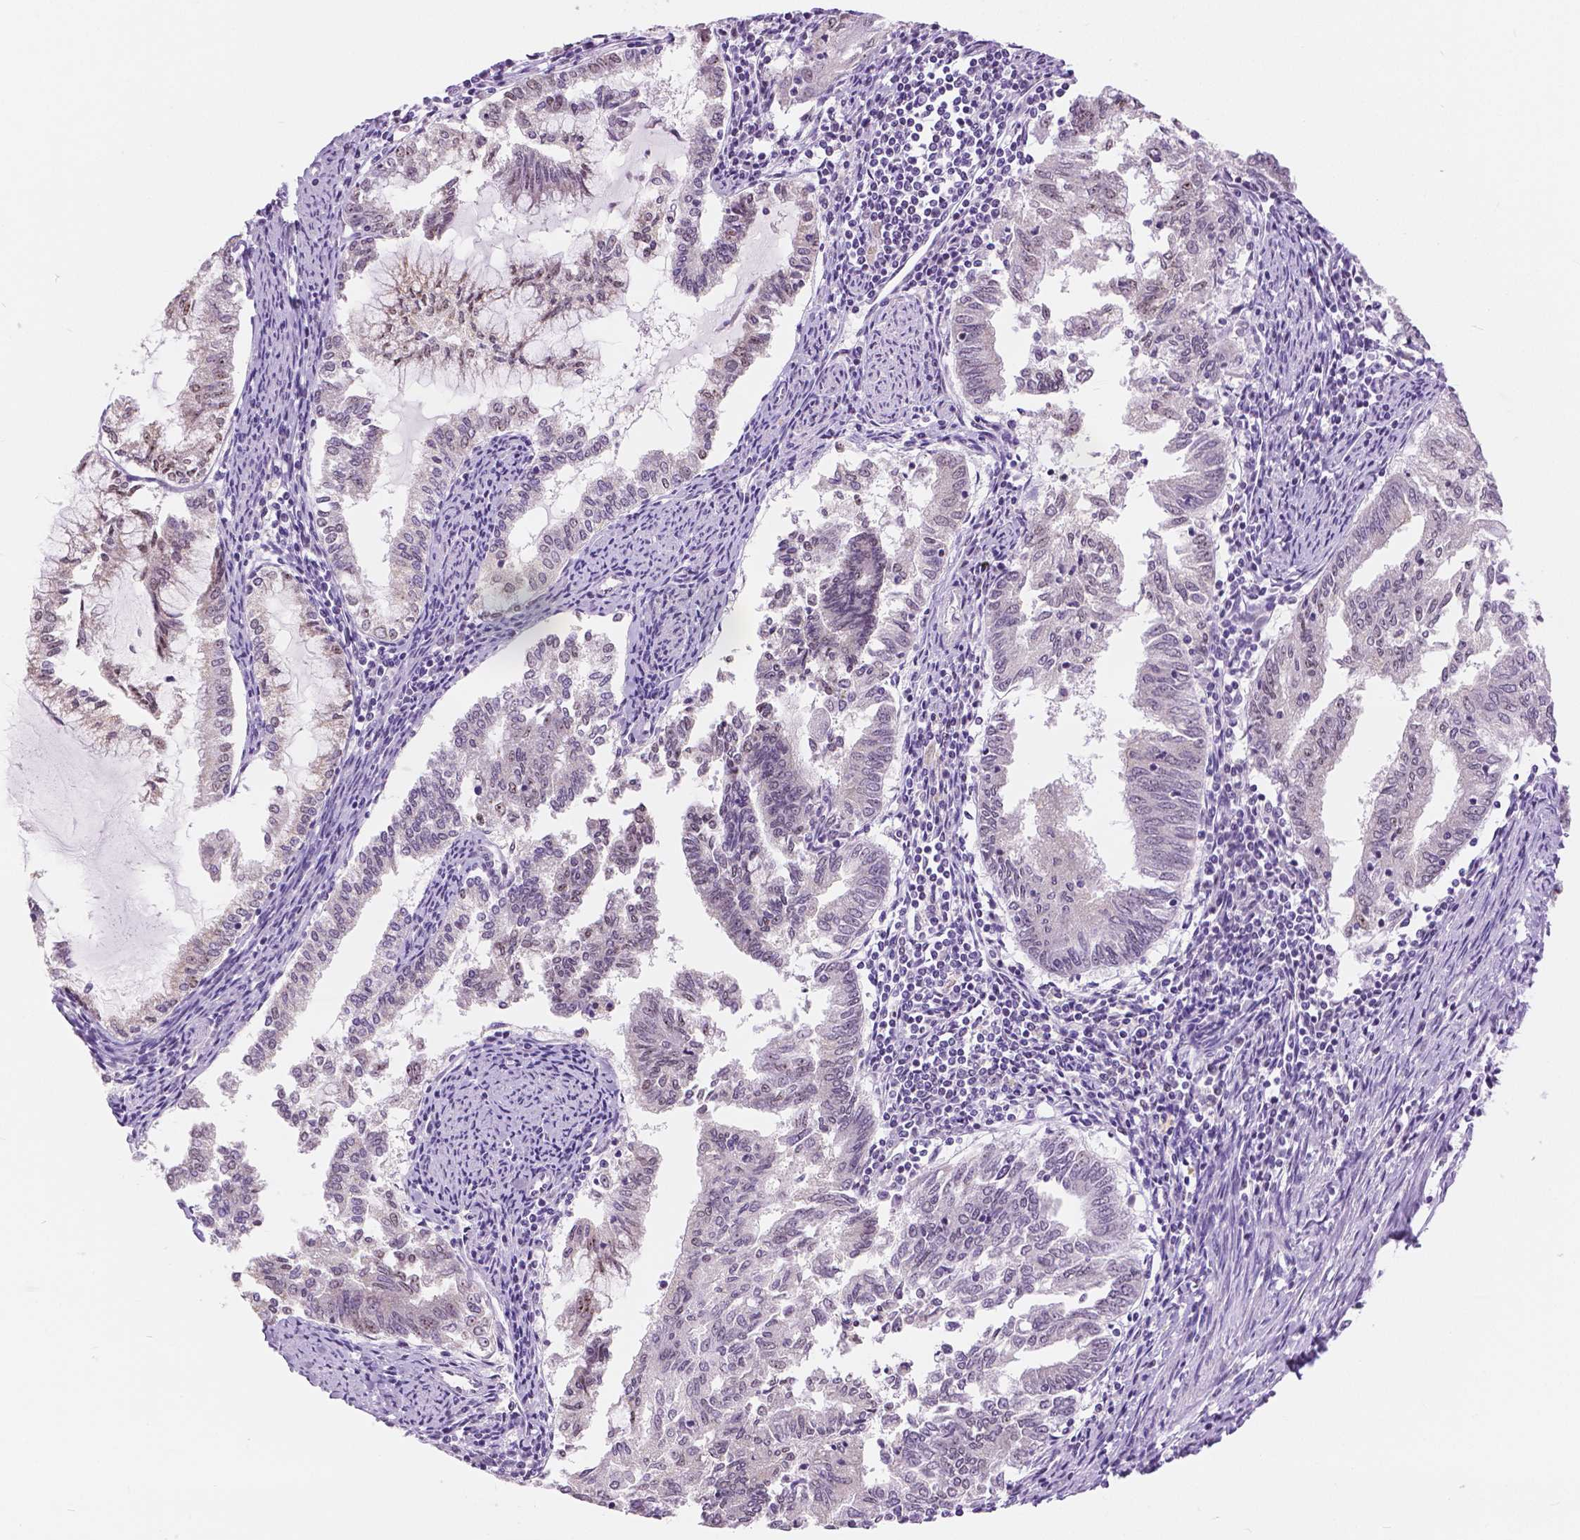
{"staining": {"intensity": "negative", "quantity": "none", "location": "none"}, "tissue": "endometrial cancer", "cell_type": "Tumor cells", "image_type": "cancer", "snomed": [{"axis": "morphology", "description": "Adenocarcinoma, NOS"}, {"axis": "topography", "description": "Endometrium"}], "caption": "Immunohistochemical staining of human endometrial adenocarcinoma demonstrates no significant staining in tumor cells.", "gene": "NHP2", "patient": {"sex": "female", "age": 79}}